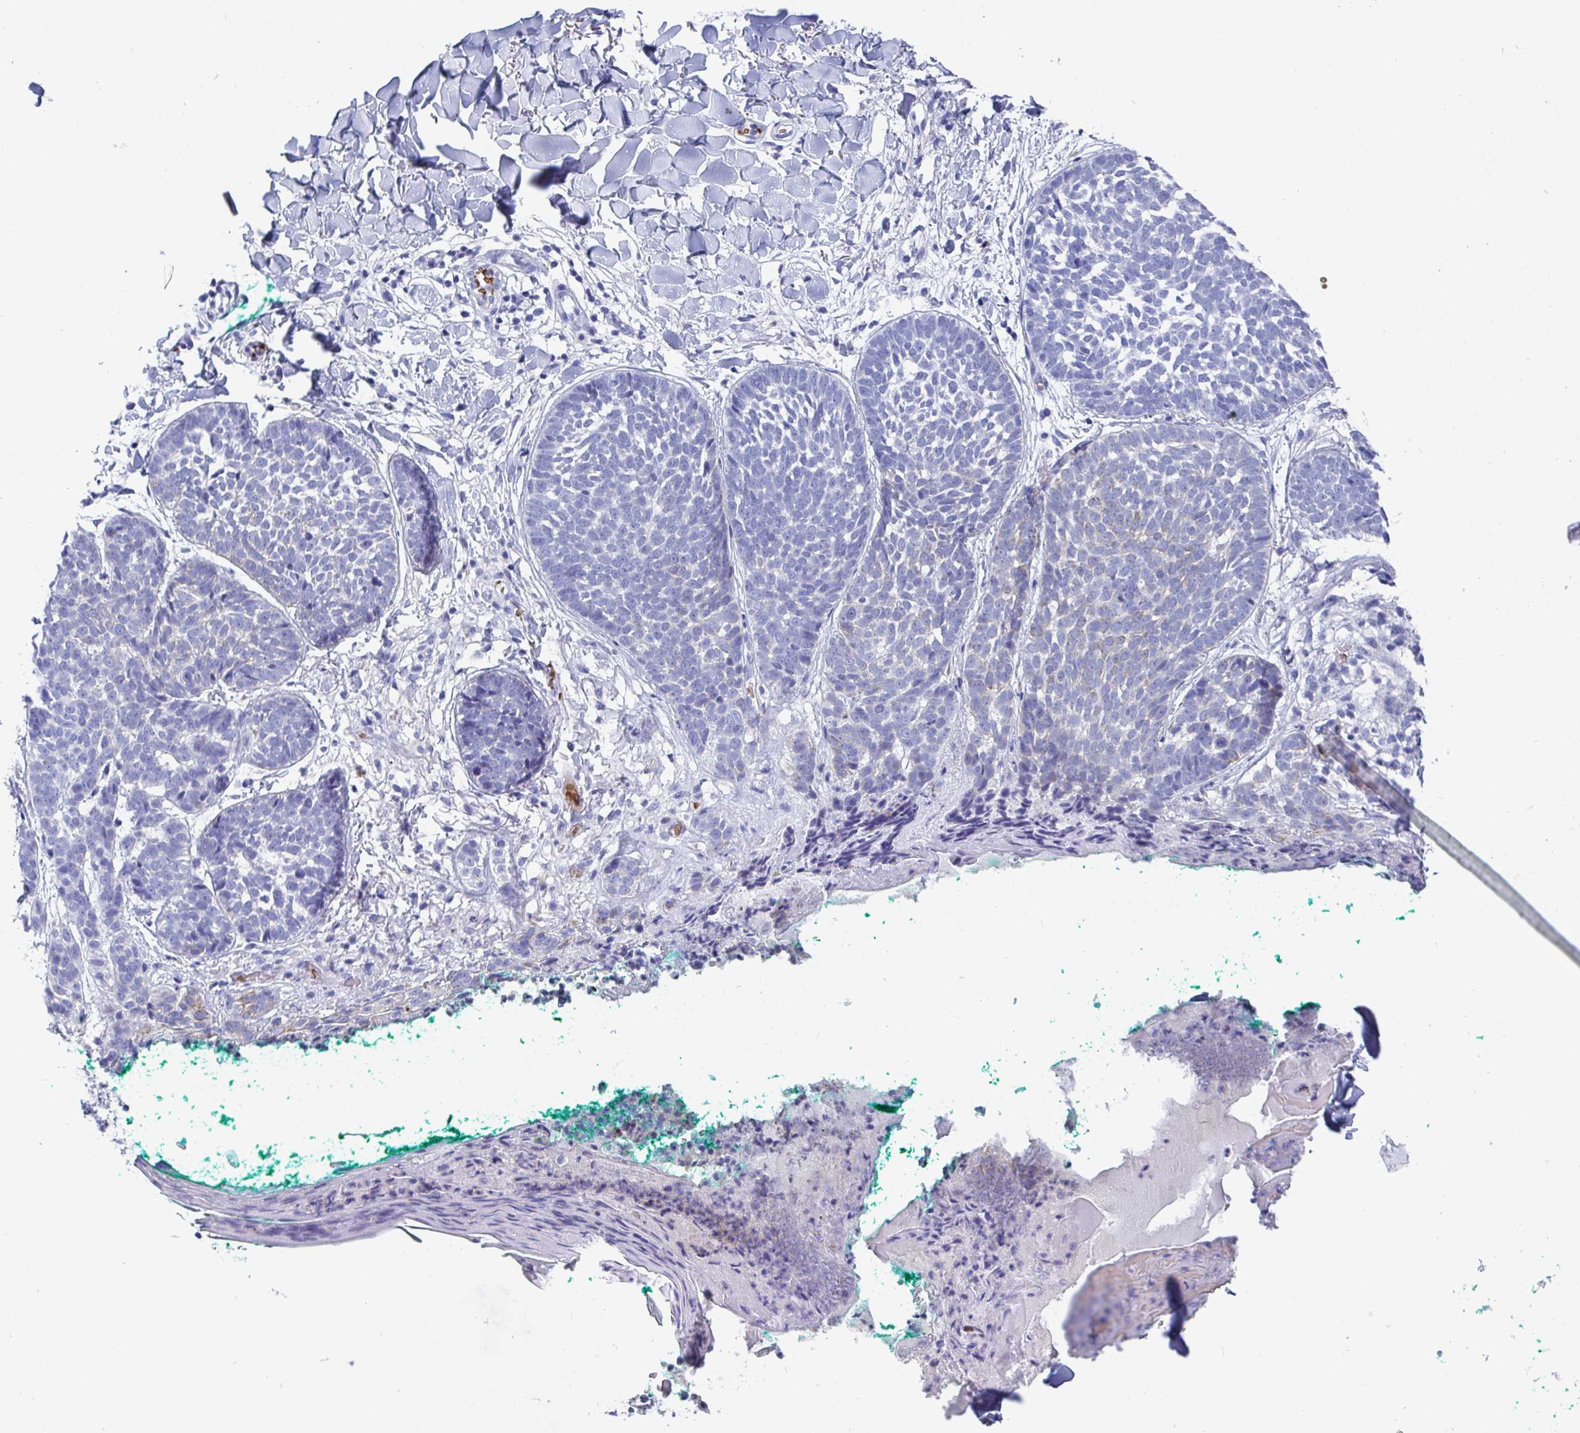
{"staining": {"intensity": "negative", "quantity": "none", "location": "none"}, "tissue": "skin cancer", "cell_type": "Tumor cells", "image_type": "cancer", "snomed": [{"axis": "morphology", "description": "Basal cell carcinoma"}, {"axis": "topography", "description": "Skin"}, {"axis": "topography", "description": "Skin of neck"}, {"axis": "topography", "description": "Skin of shoulder"}, {"axis": "topography", "description": "Skin of back"}], "caption": "An immunohistochemistry micrograph of skin basal cell carcinoma is shown. There is no staining in tumor cells of skin basal cell carcinoma. (DAB (3,3'-diaminobenzidine) immunohistochemistry visualized using brightfield microscopy, high magnification).", "gene": "CLDN8", "patient": {"sex": "male", "age": 80}}